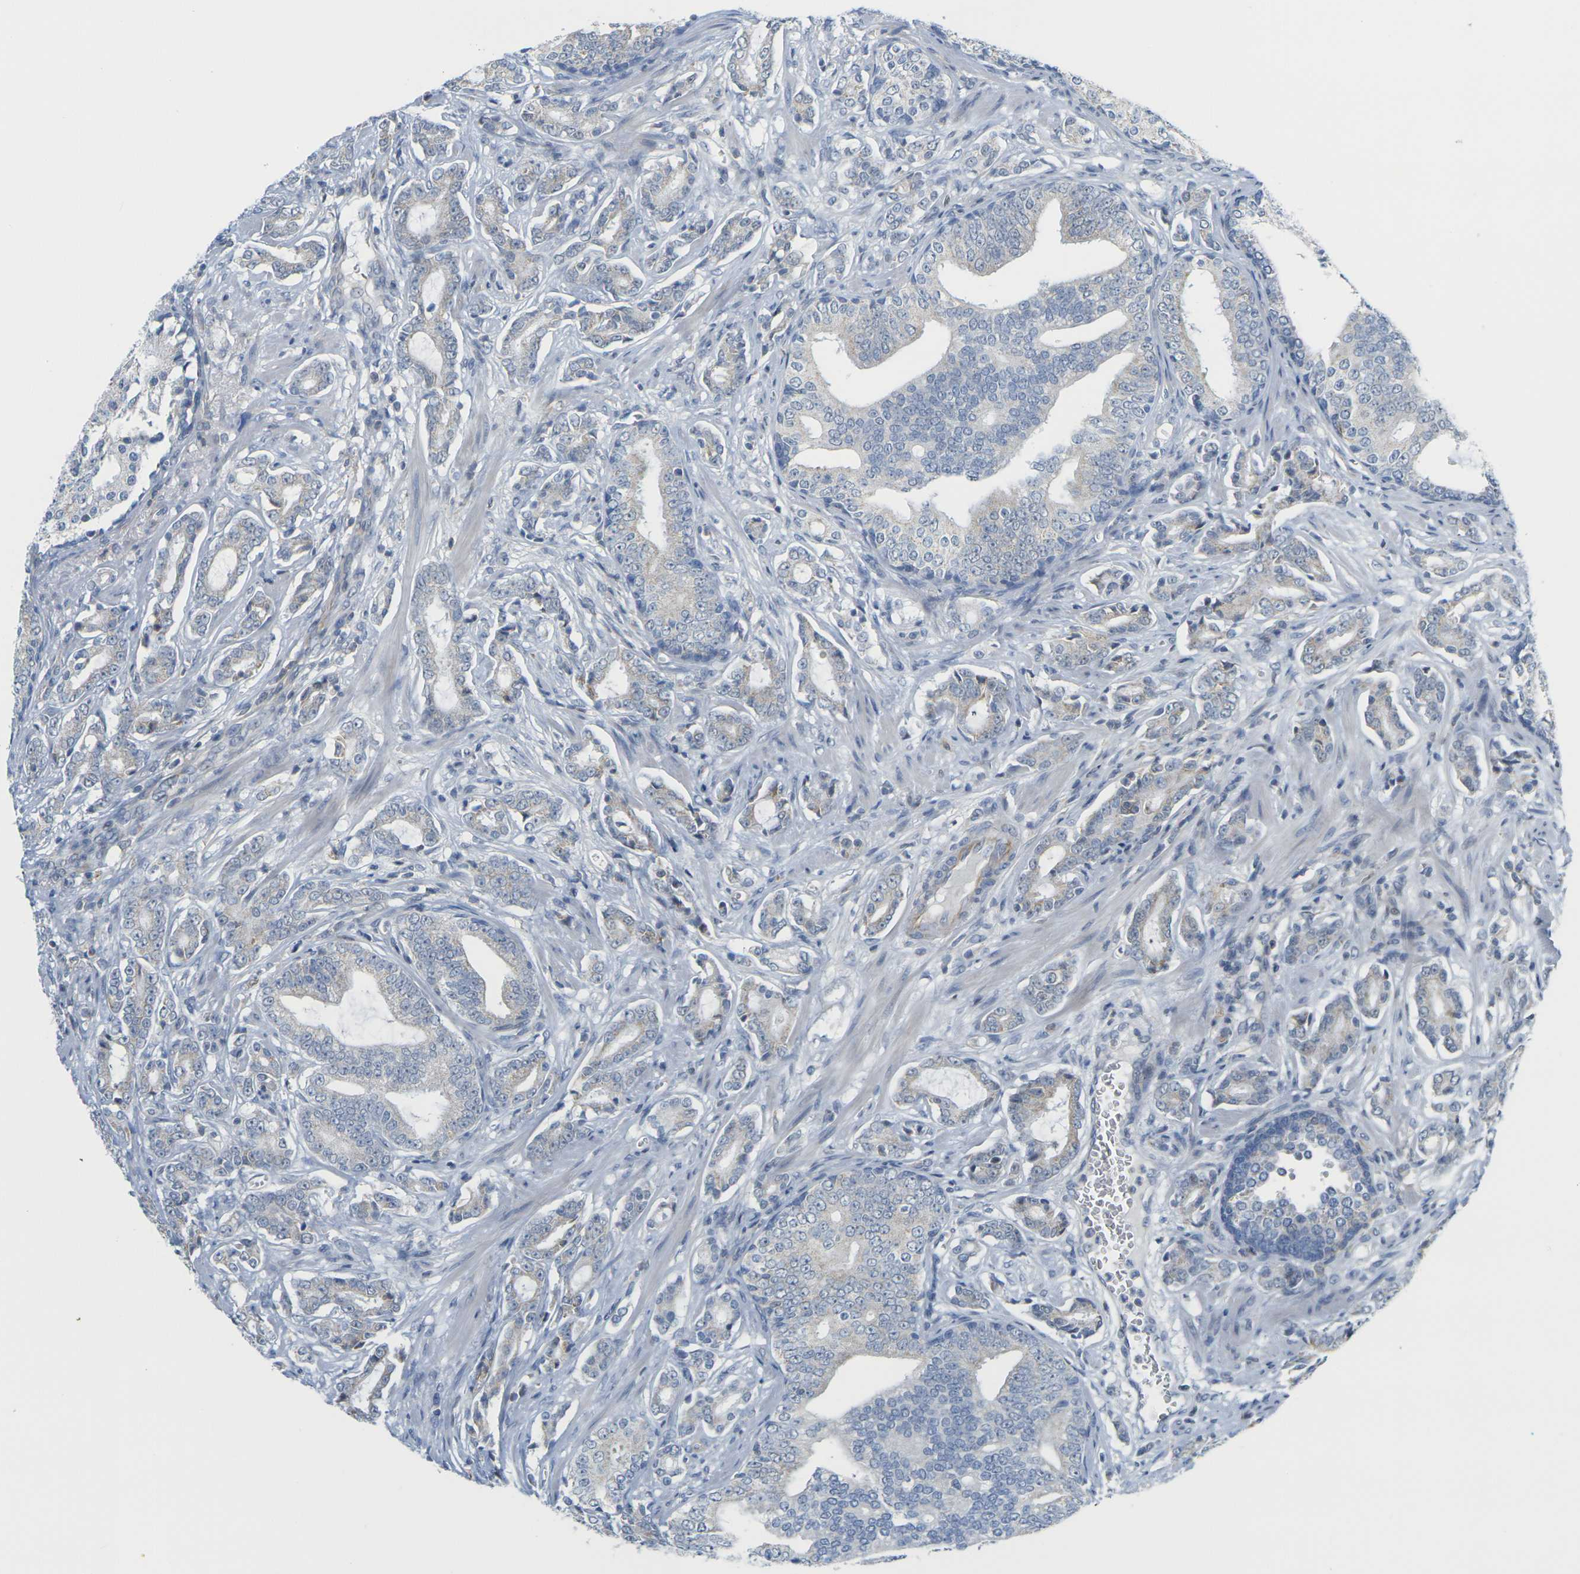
{"staining": {"intensity": "weak", "quantity": "25%-75%", "location": "cytoplasmic/membranous"}, "tissue": "prostate cancer", "cell_type": "Tumor cells", "image_type": "cancer", "snomed": [{"axis": "morphology", "description": "Adenocarcinoma, Low grade"}, {"axis": "topography", "description": "Prostate"}], "caption": "Human prostate low-grade adenocarcinoma stained with a protein marker demonstrates weak staining in tumor cells.", "gene": "OTOF", "patient": {"sex": "male", "age": 58}}